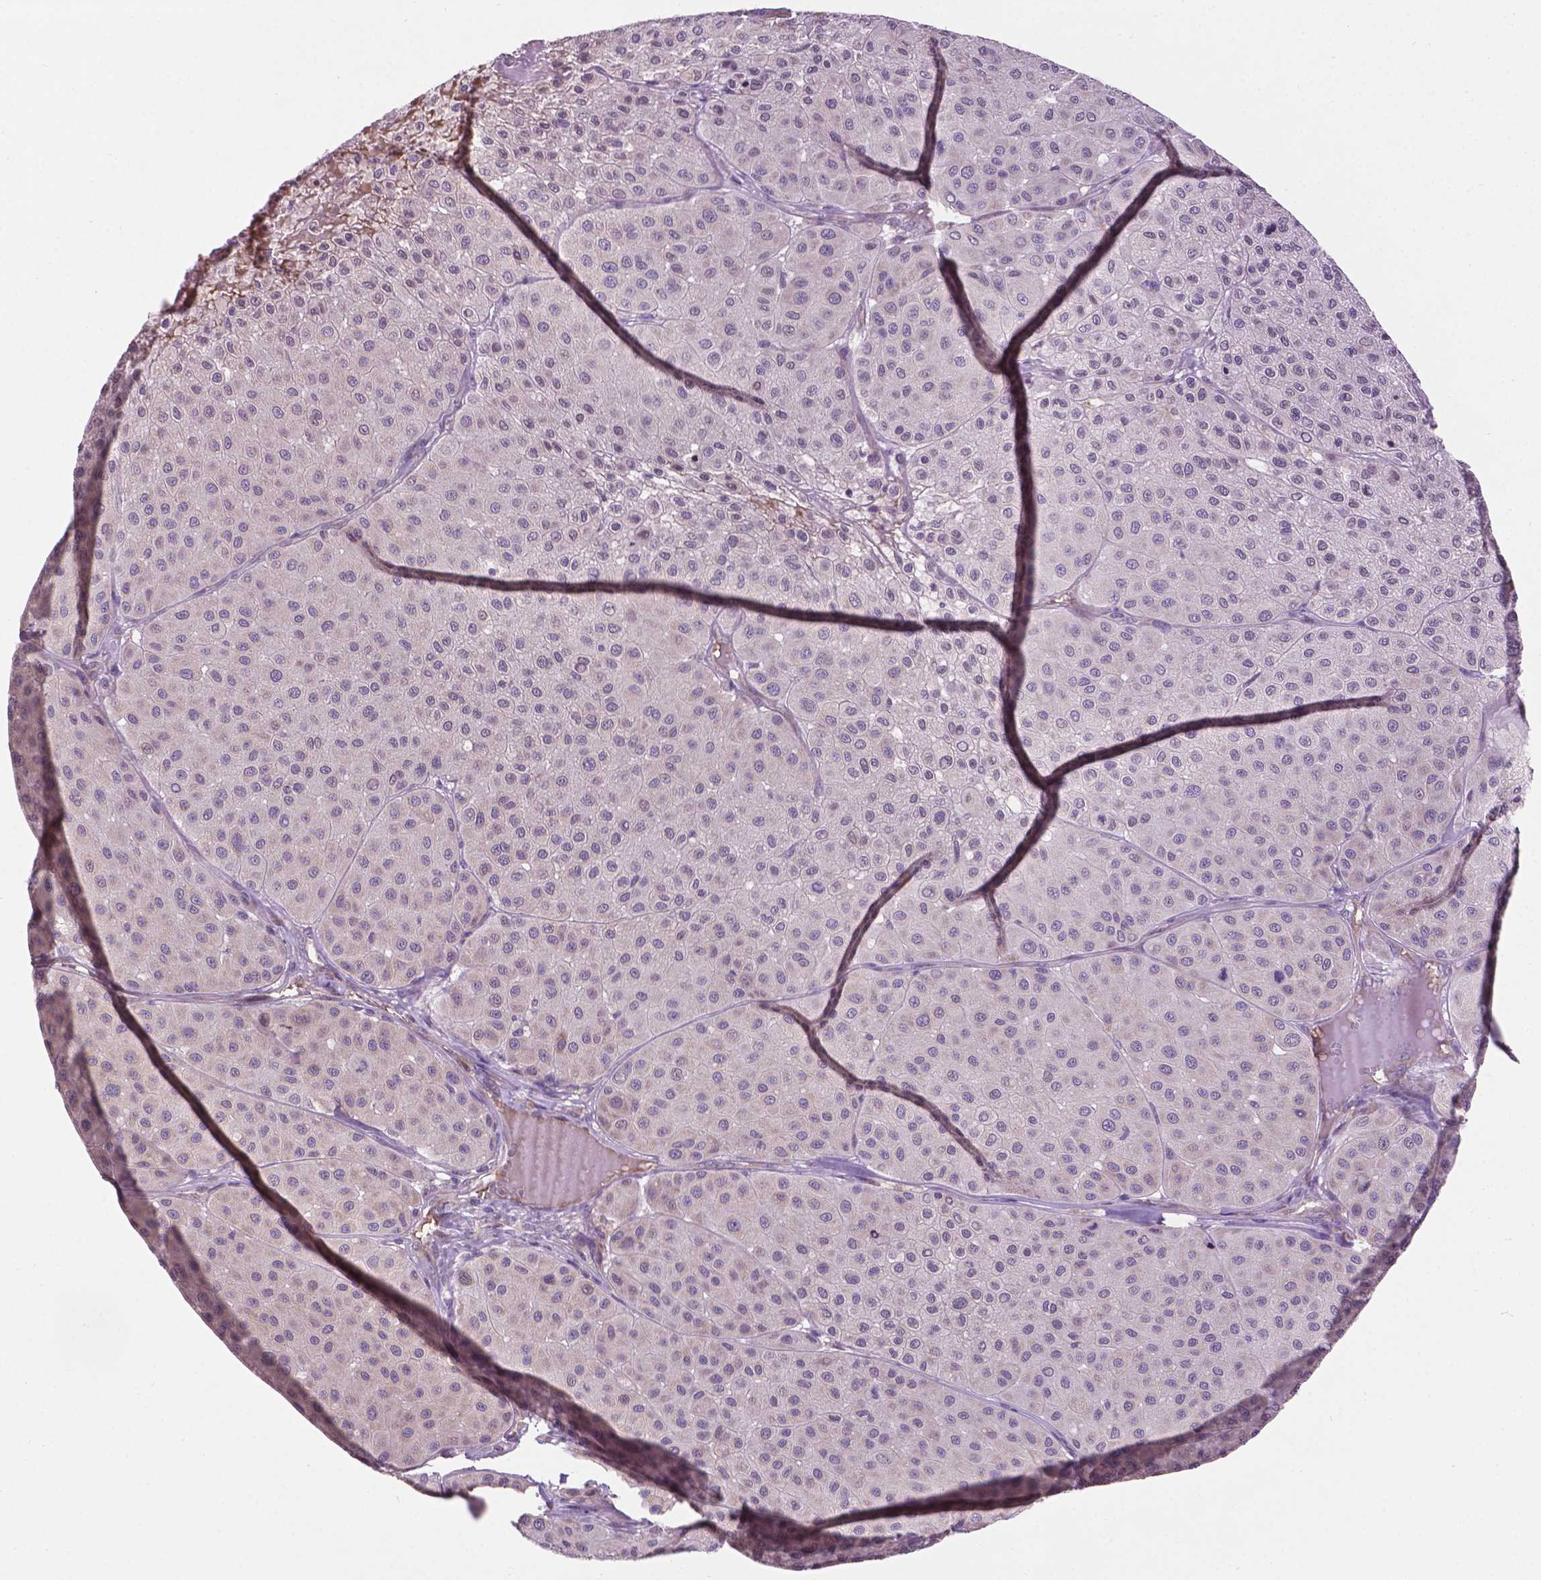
{"staining": {"intensity": "negative", "quantity": "none", "location": "none"}, "tissue": "melanoma", "cell_type": "Tumor cells", "image_type": "cancer", "snomed": [{"axis": "morphology", "description": "Malignant melanoma, Metastatic site"}, {"axis": "topography", "description": "Smooth muscle"}], "caption": "A photomicrograph of melanoma stained for a protein exhibits no brown staining in tumor cells.", "gene": "IRF6", "patient": {"sex": "male", "age": 41}}